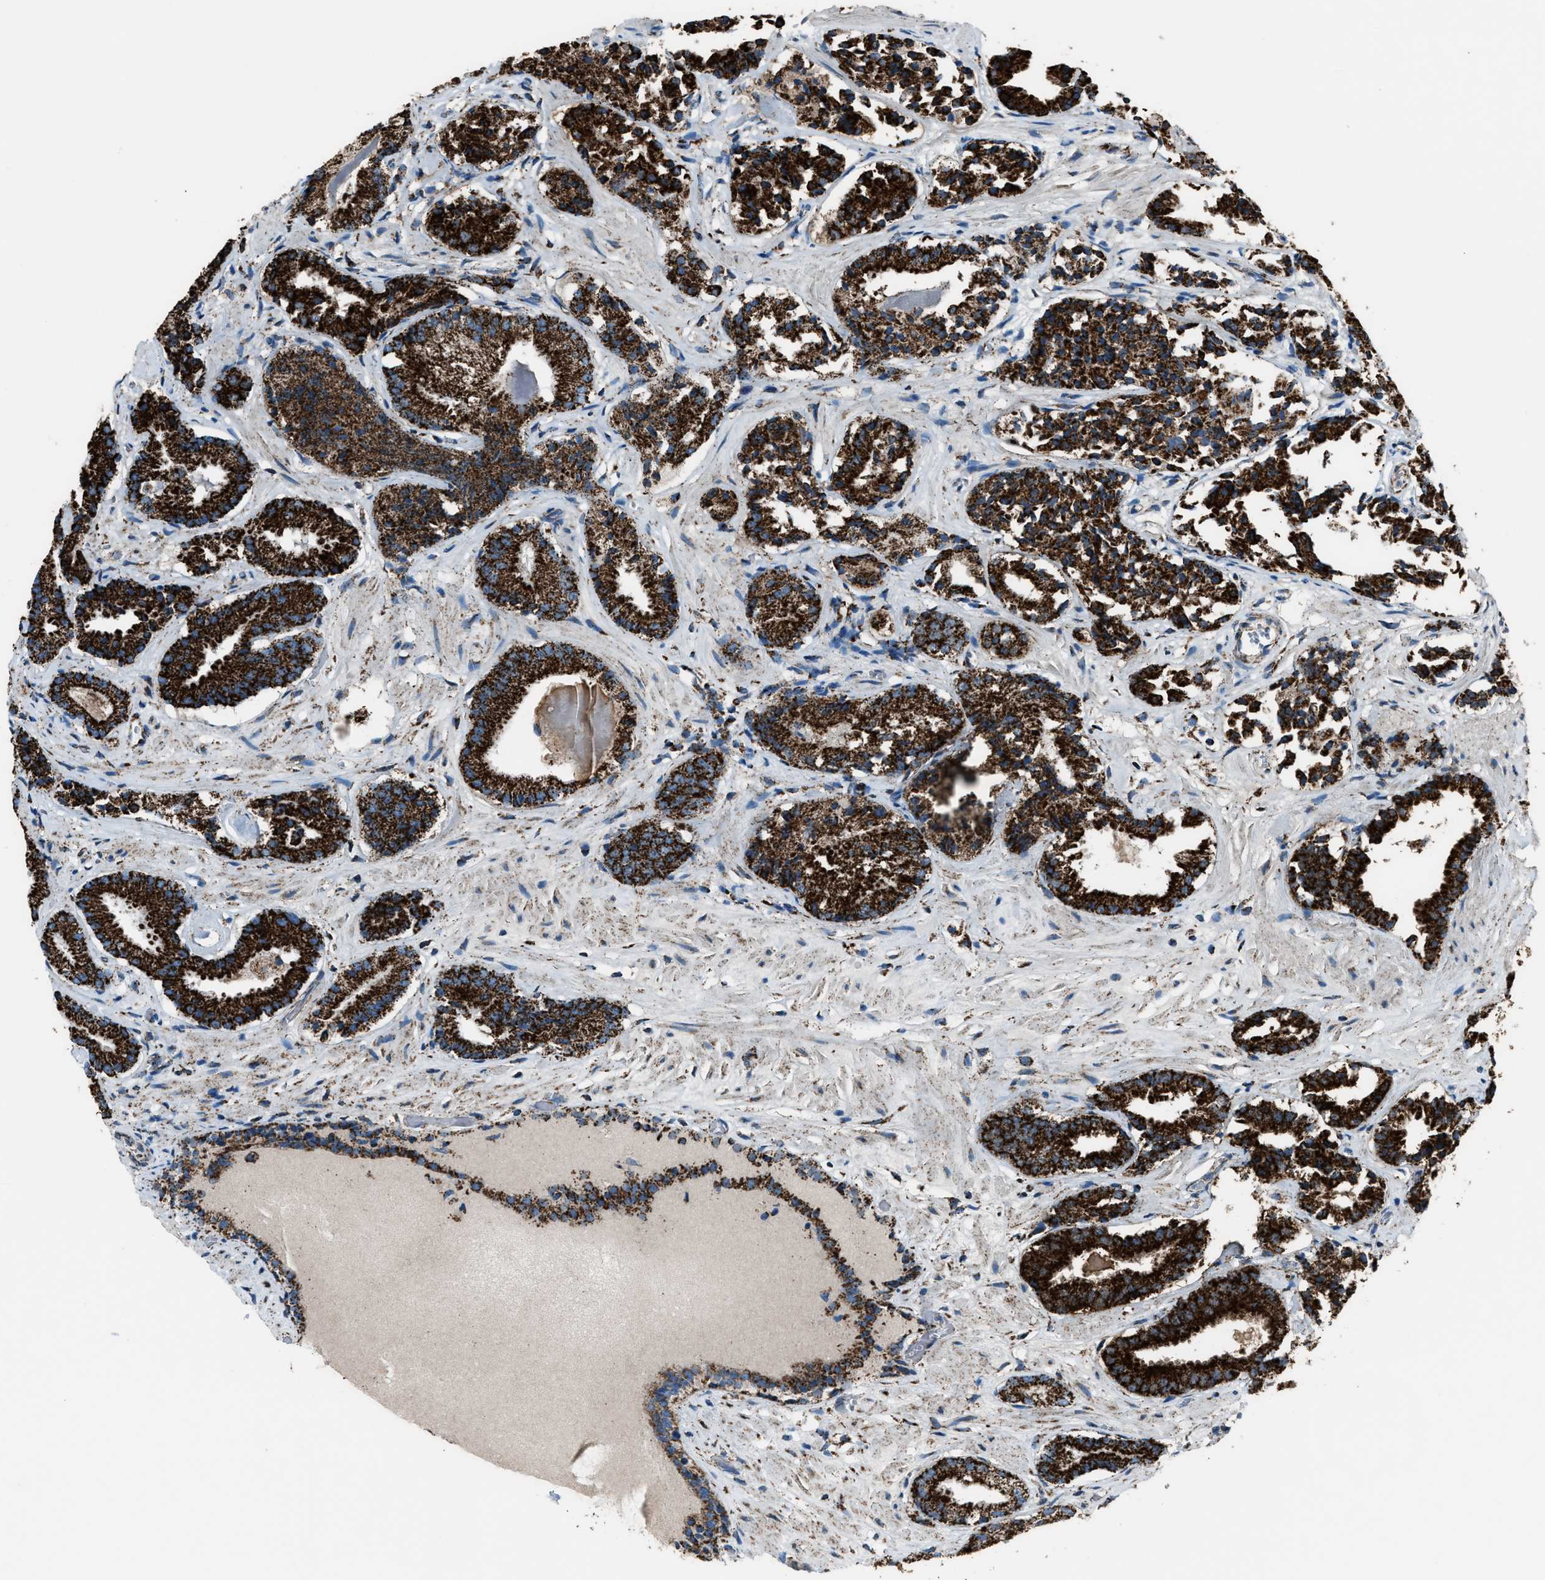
{"staining": {"intensity": "strong", "quantity": ">75%", "location": "cytoplasmic/membranous"}, "tissue": "prostate cancer", "cell_type": "Tumor cells", "image_type": "cancer", "snomed": [{"axis": "morphology", "description": "Adenocarcinoma, Low grade"}, {"axis": "topography", "description": "Prostate"}], "caption": "About >75% of tumor cells in prostate adenocarcinoma (low-grade) reveal strong cytoplasmic/membranous protein positivity as visualized by brown immunohistochemical staining.", "gene": "MDH2", "patient": {"sex": "male", "age": 51}}